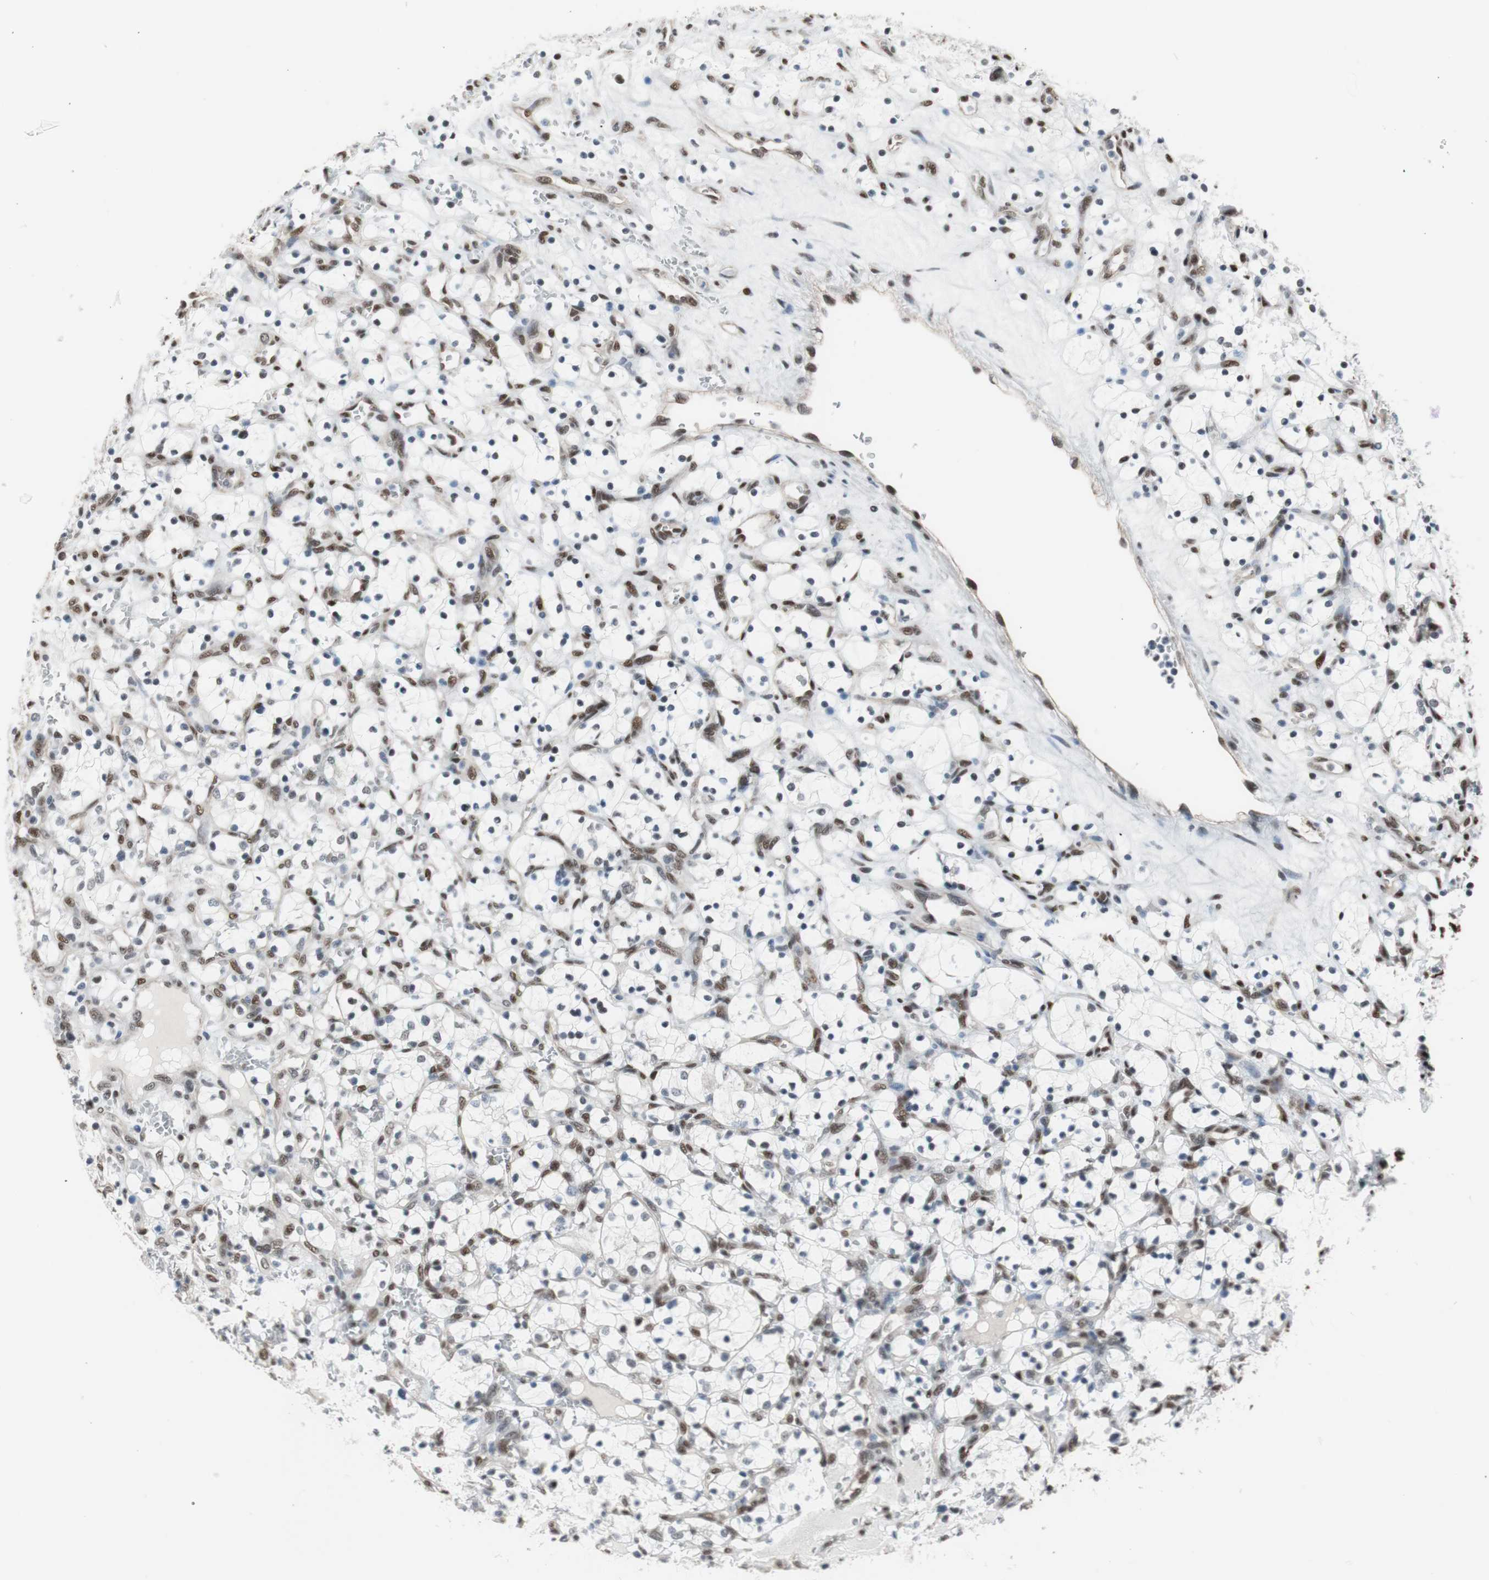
{"staining": {"intensity": "negative", "quantity": "none", "location": "none"}, "tissue": "renal cancer", "cell_type": "Tumor cells", "image_type": "cancer", "snomed": [{"axis": "morphology", "description": "Adenocarcinoma, NOS"}, {"axis": "topography", "description": "Kidney"}], "caption": "The IHC photomicrograph has no significant staining in tumor cells of adenocarcinoma (renal) tissue.", "gene": "PML", "patient": {"sex": "female", "age": 69}}